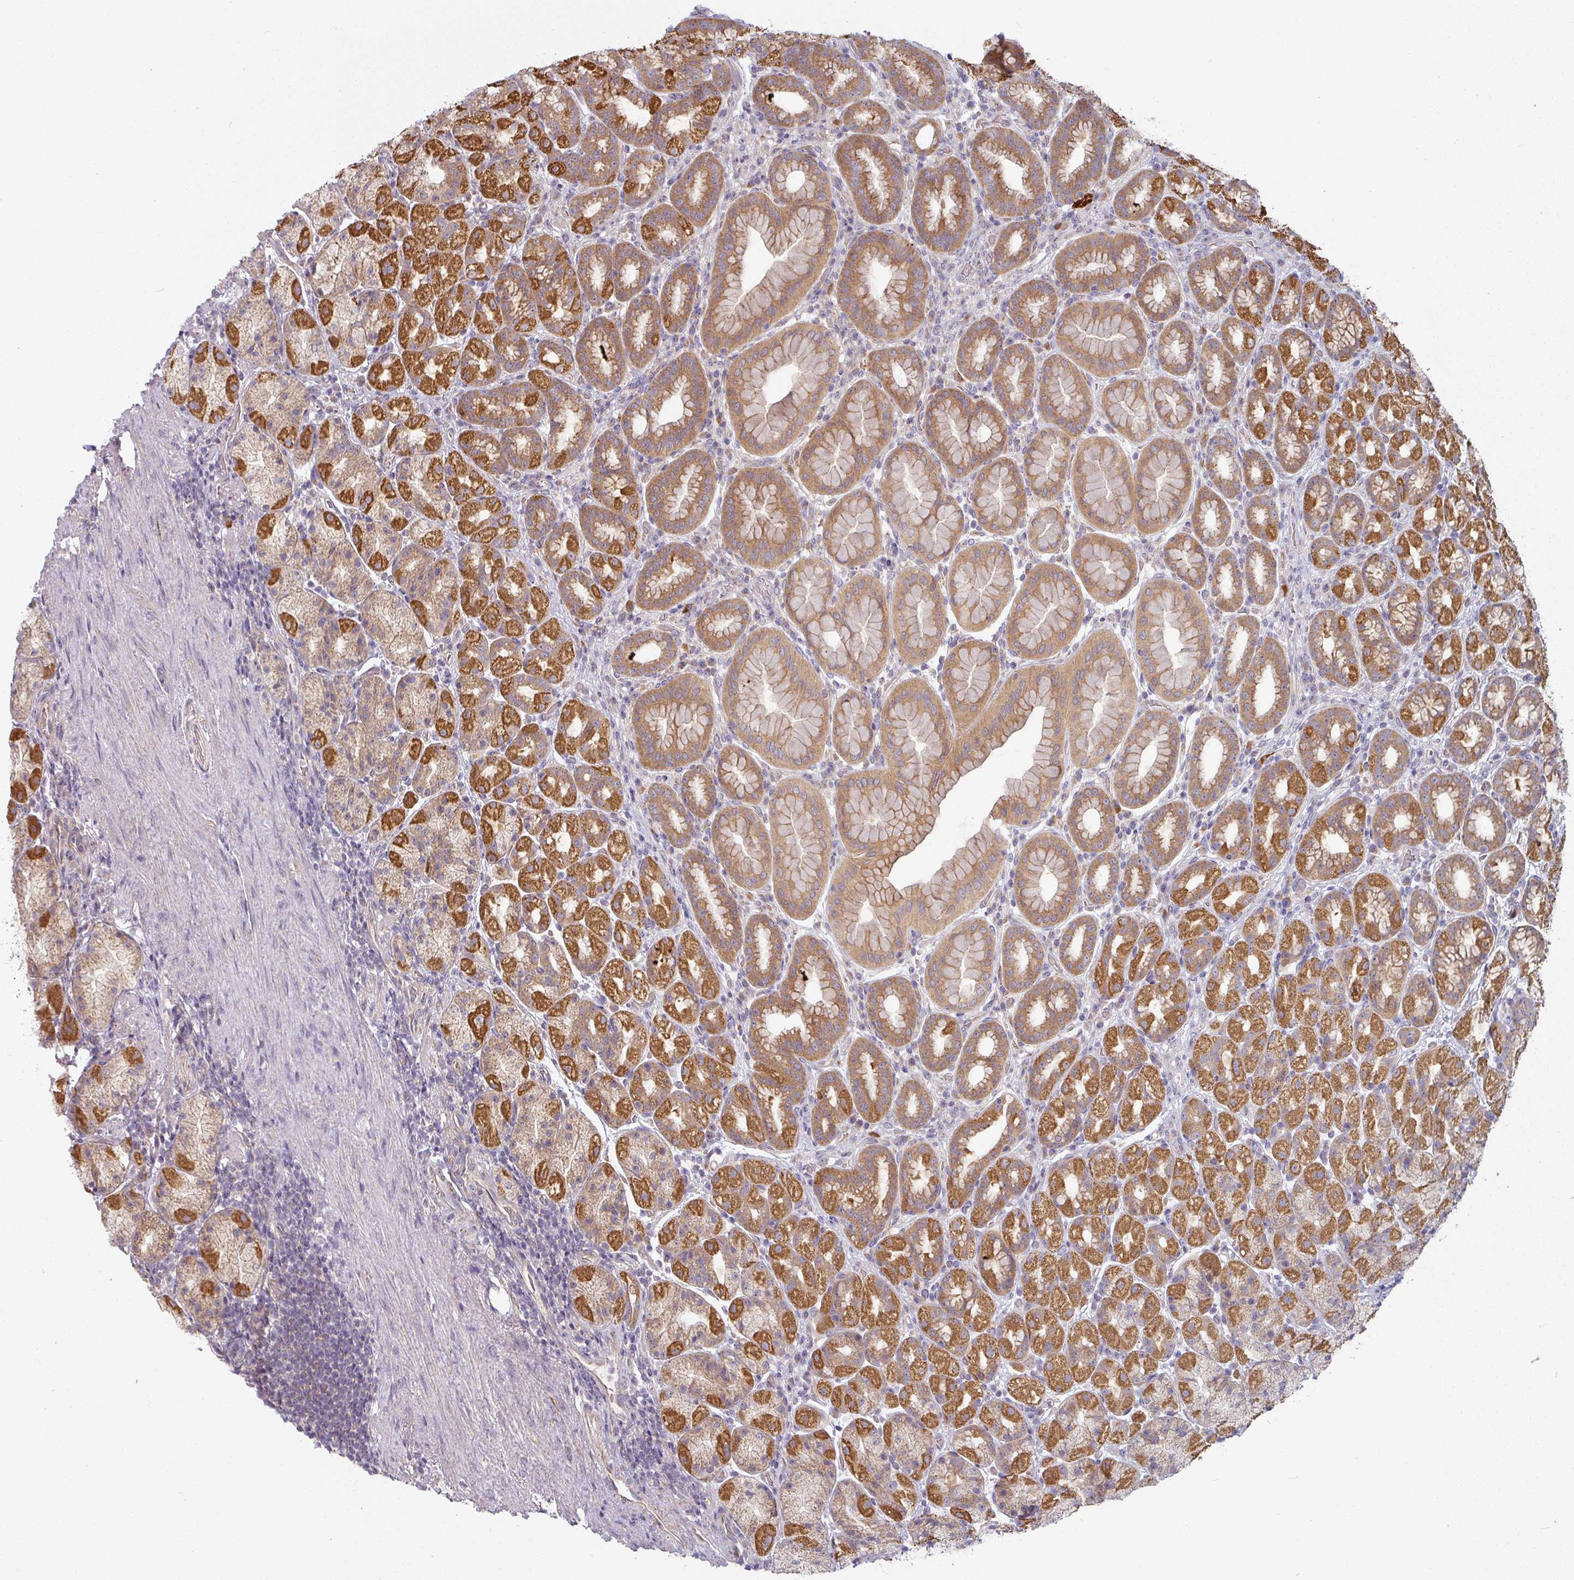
{"staining": {"intensity": "strong", "quantity": ">75%", "location": "cytoplasmic/membranous"}, "tissue": "stomach", "cell_type": "Glandular cells", "image_type": "normal", "snomed": [{"axis": "morphology", "description": "Normal tissue, NOS"}, {"axis": "topography", "description": "Stomach, upper"}, {"axis": "topography", "description": "Stomach"}], "caption": "Protein expression analysis of benign stomach reveals strong cytoplasmic/membranous expression in approximately >75% of glandular cells. The staining is performed using DAB (3,3'-diaminobenzidine) brown chromogen to label protein expression. The nuclei are counter-stained blue using hematoxylin.", "gene": "PLEKHJ1", "patient": {"sex": "male", "age": 68}}